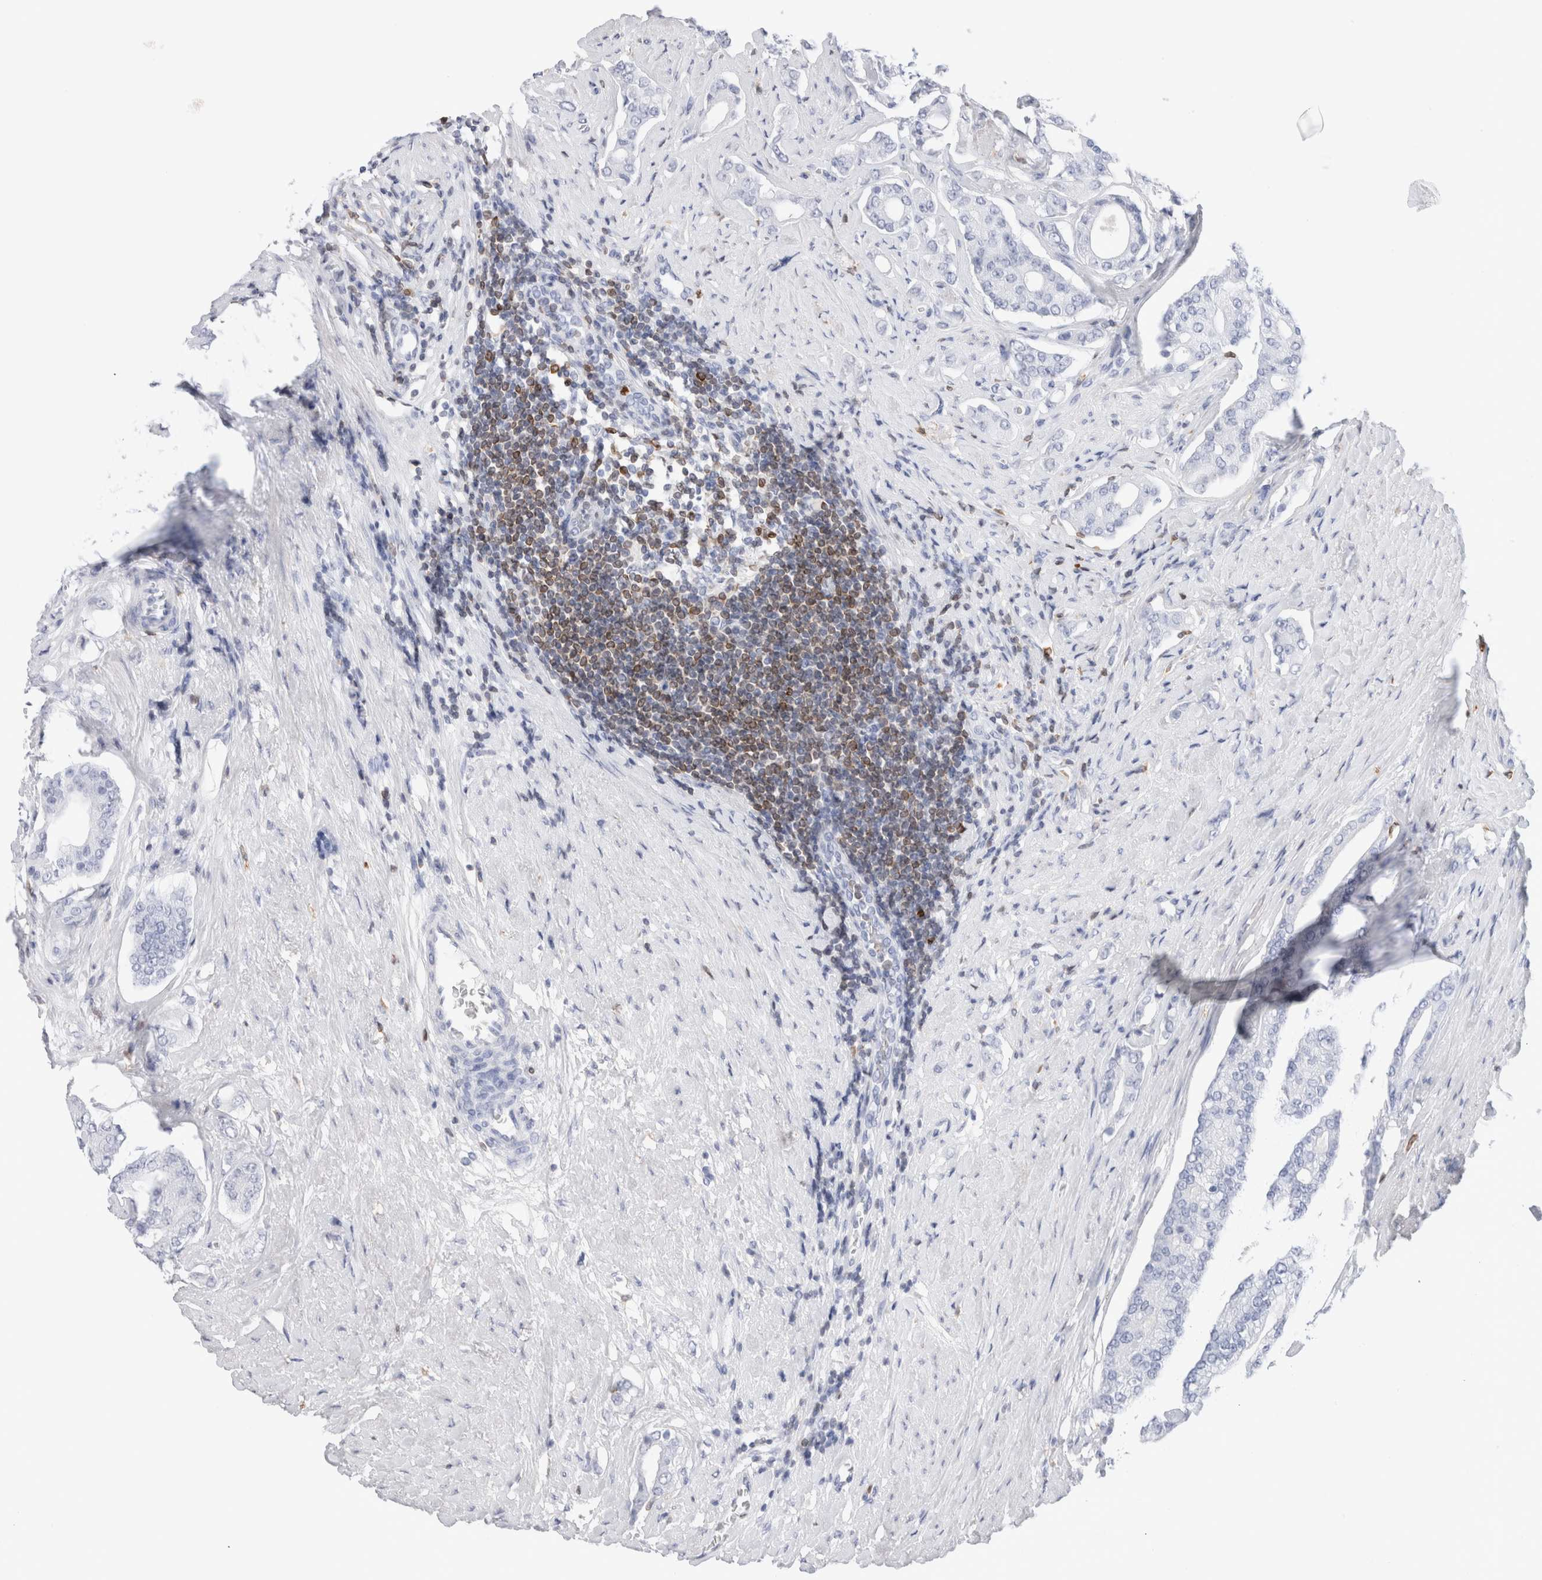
{"staining": {"intensity": "negative", "quantity": "none", "location": "none"}, "tissue": "prostate cancer", "cell_type": "Tumor cells", "image_type": "cancer", "snomed": [{"axis": "morphology", "description": "Adenocarcinoma, High grade"}, {"axis": "topography", "description": "Prostate"}], "caption": "This histopathology image is of adenocarcinoma (high-grade) (prostate) stained with immunohistochemistry (IHC) to label a protein in brown with the nuclei are counter-stained blue. There is no staining in tumor cells.", "gene": "ALOX5AP", "patient": {"sex": "male", "age": 71}}